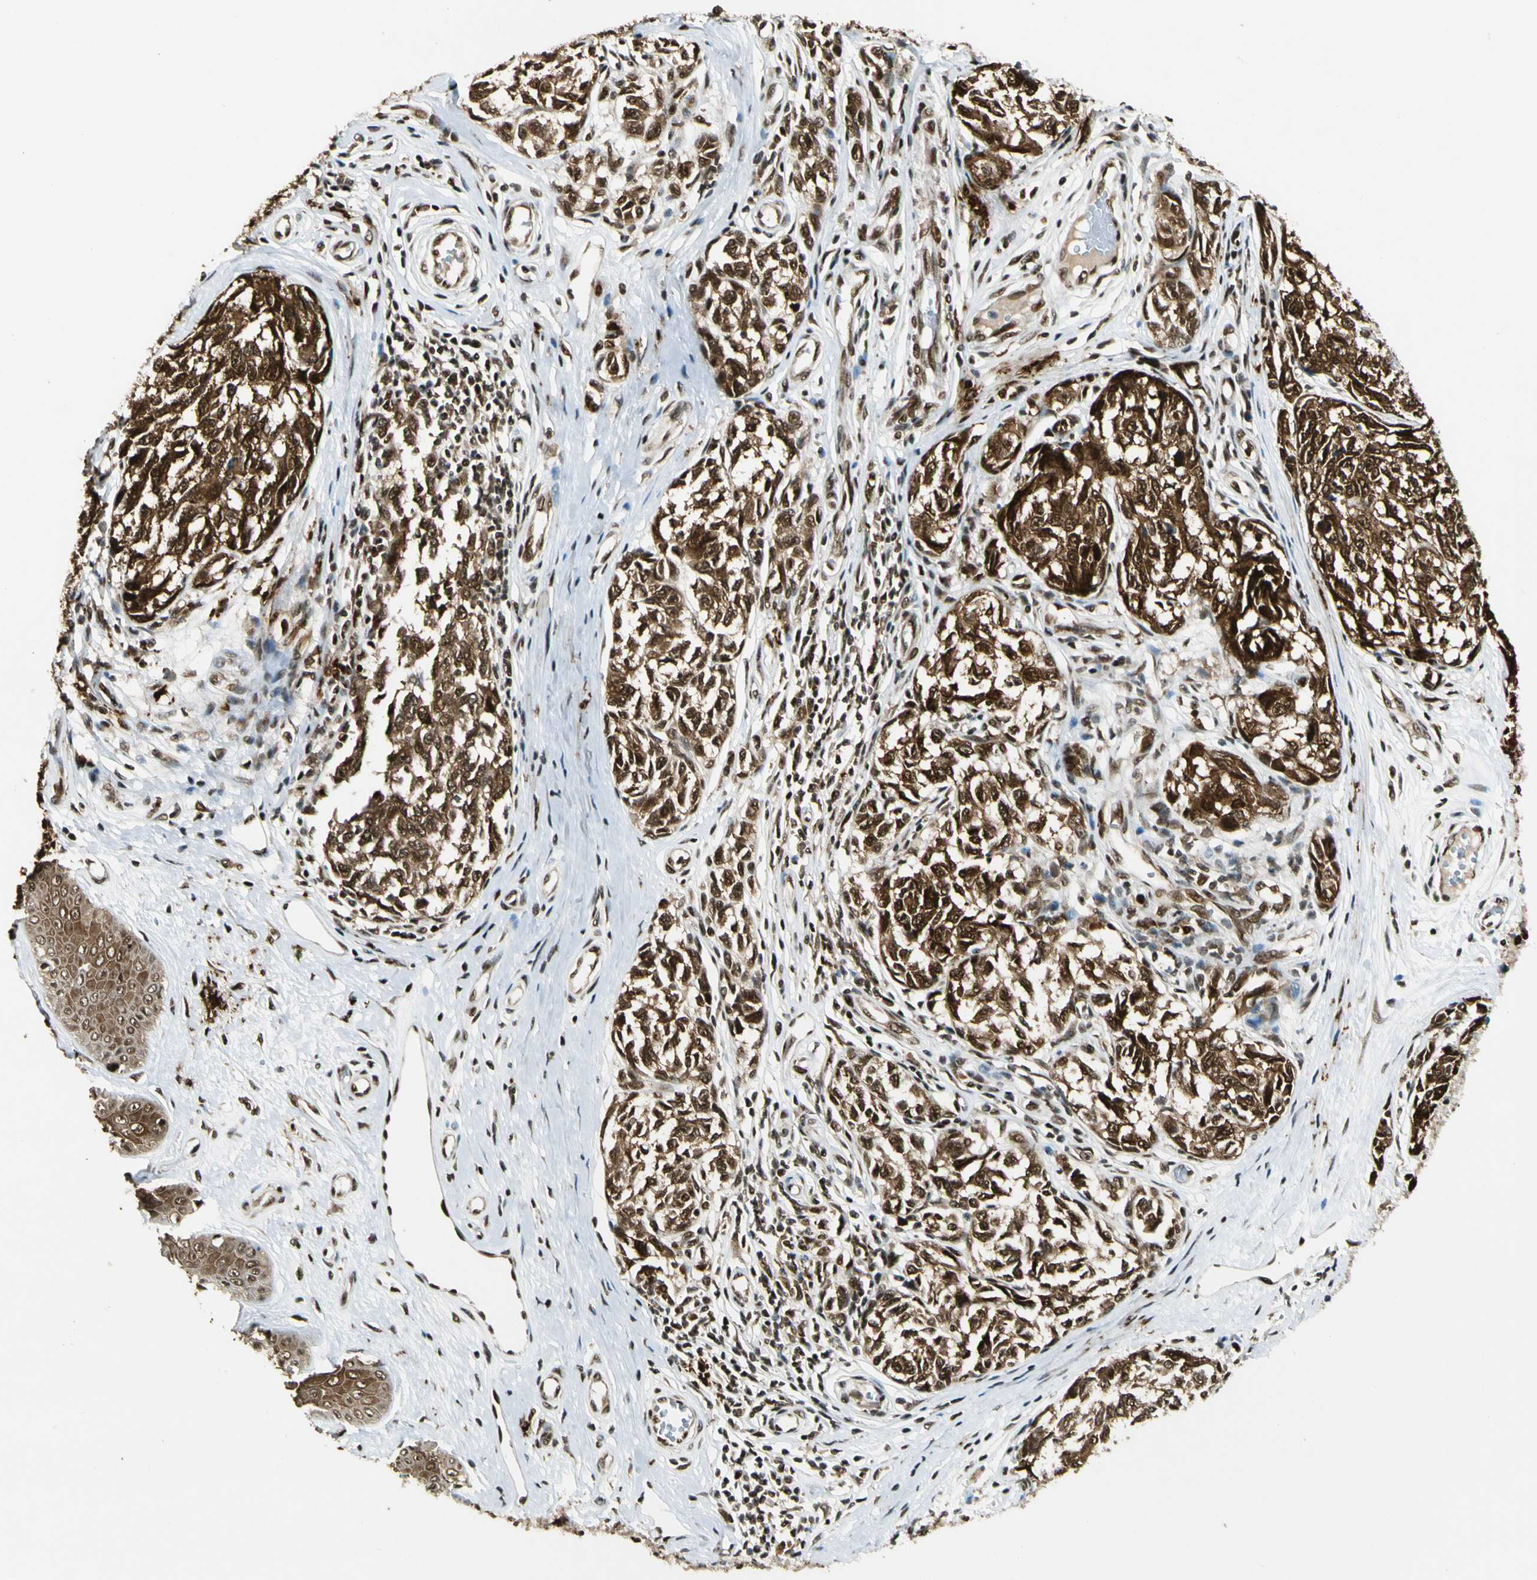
{"staining": {"intensity": "strong", "quantity": ">75%", "location": "cytoplasmic/membranous,nuclear"}, "tissue": "melanoma", "cell_type": "Tumor cells", "image_type": "cancer", "snomed": [{"axis": "morphology", "description": "Malignant melanoma, NOS"}, {"axis": "topography", "description": "Skin"}], "caption": "This is an image of immunohistochemistry (IHC) staining of melanoma, which shows strong staining in the cytoplasmic/membranous and nuclear of tumor cells.", "gene": "FUS", "patient": {"sex": "female", "age": 64}}